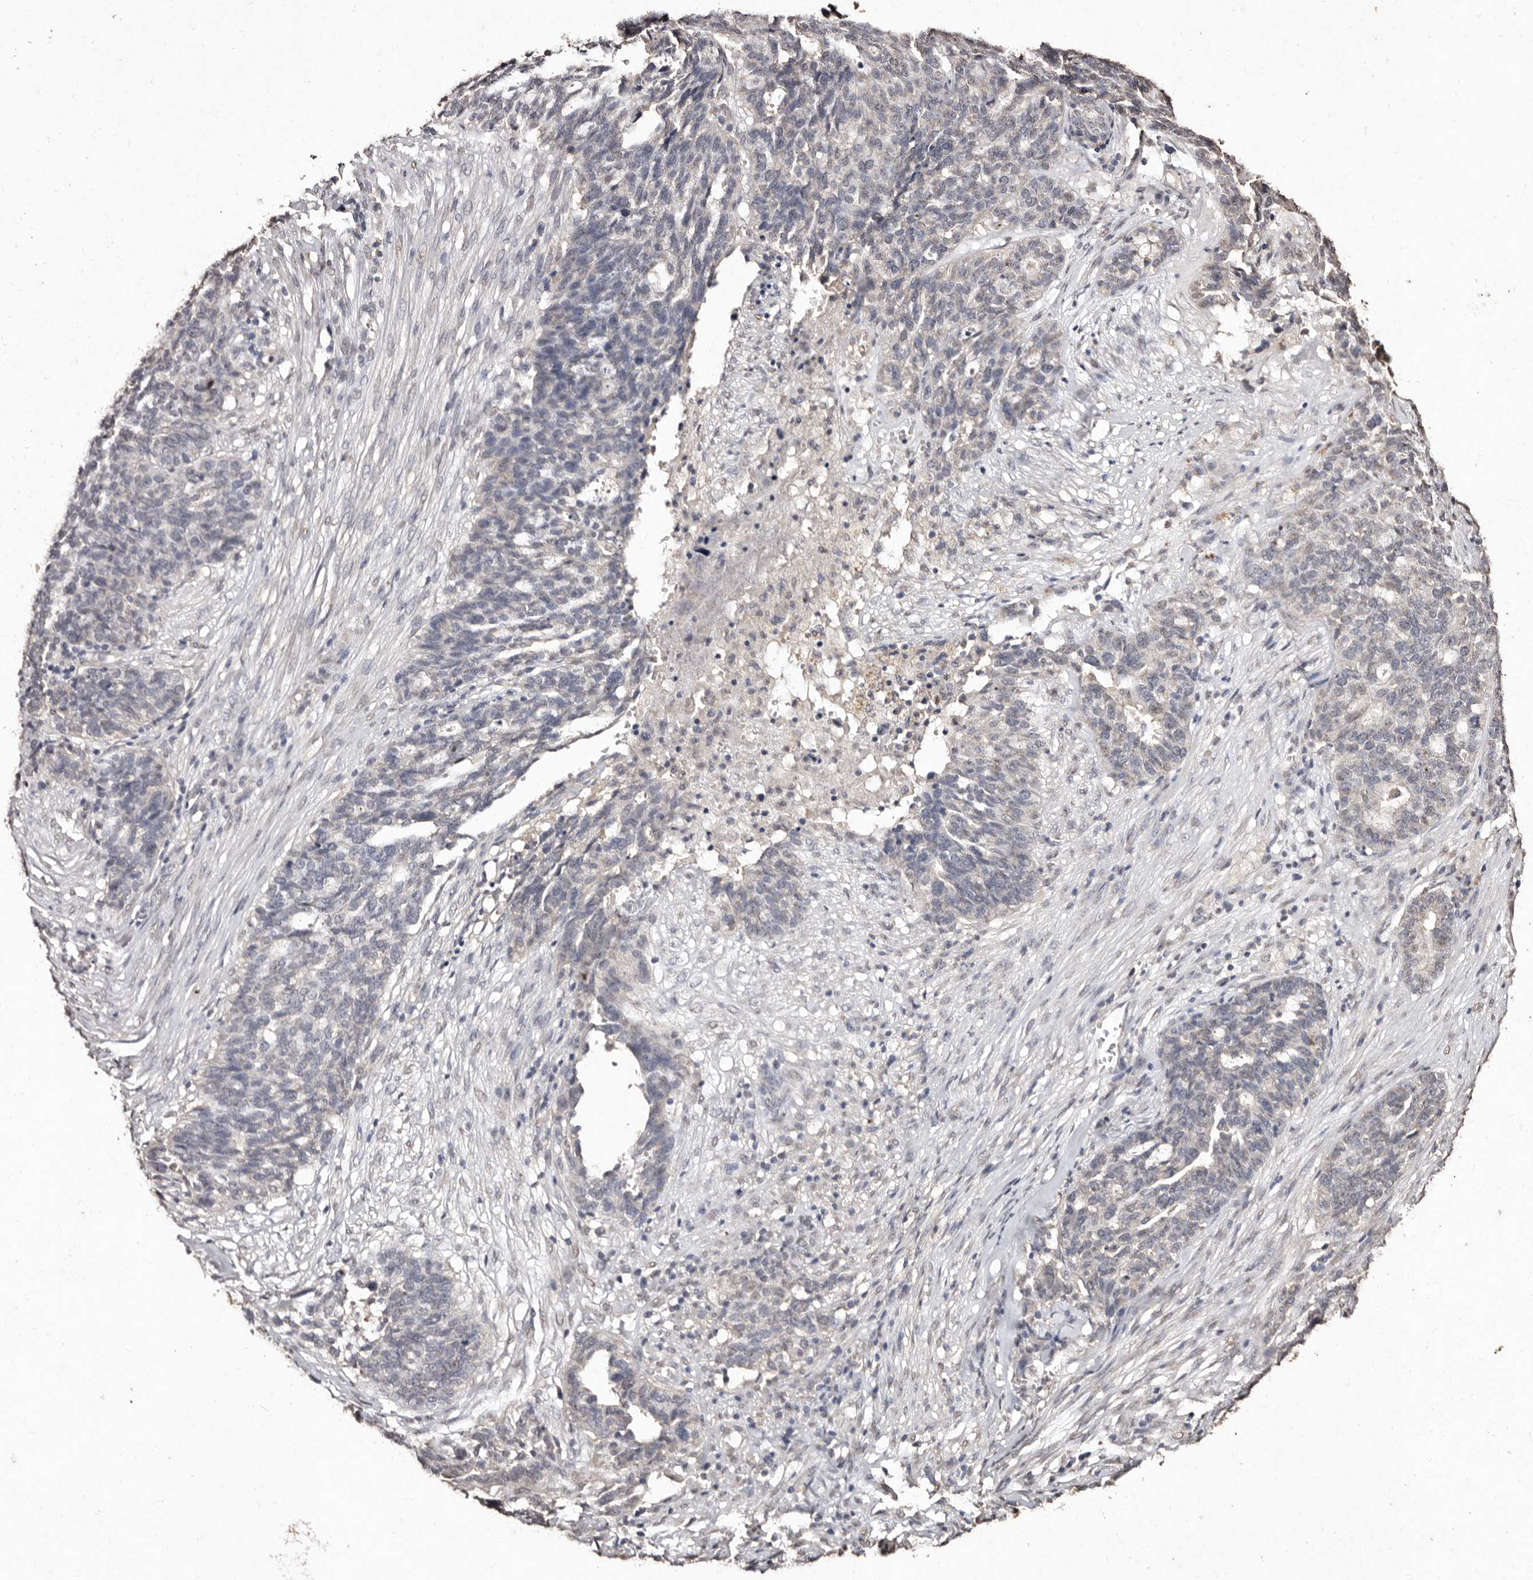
{"staining": {"intensity": "negative", "quantity": "none", "location": "none"}, "tissue": "ovarian cancer", "cell_type": "Tumor cells", "image_type": "cancer", "snomed": [{"axis": "morphology", "description": "Cystadenocarcinoma, serous, NOS"}, {"axis": "topography", "description": "Ovary"}], "caption": "DAB immunohistochemical staining of ovarian cancer exhibits no significant positivity in tumor cells.", "gene": "ERBB4", "patient": {"sex": "female", "age": 59}}